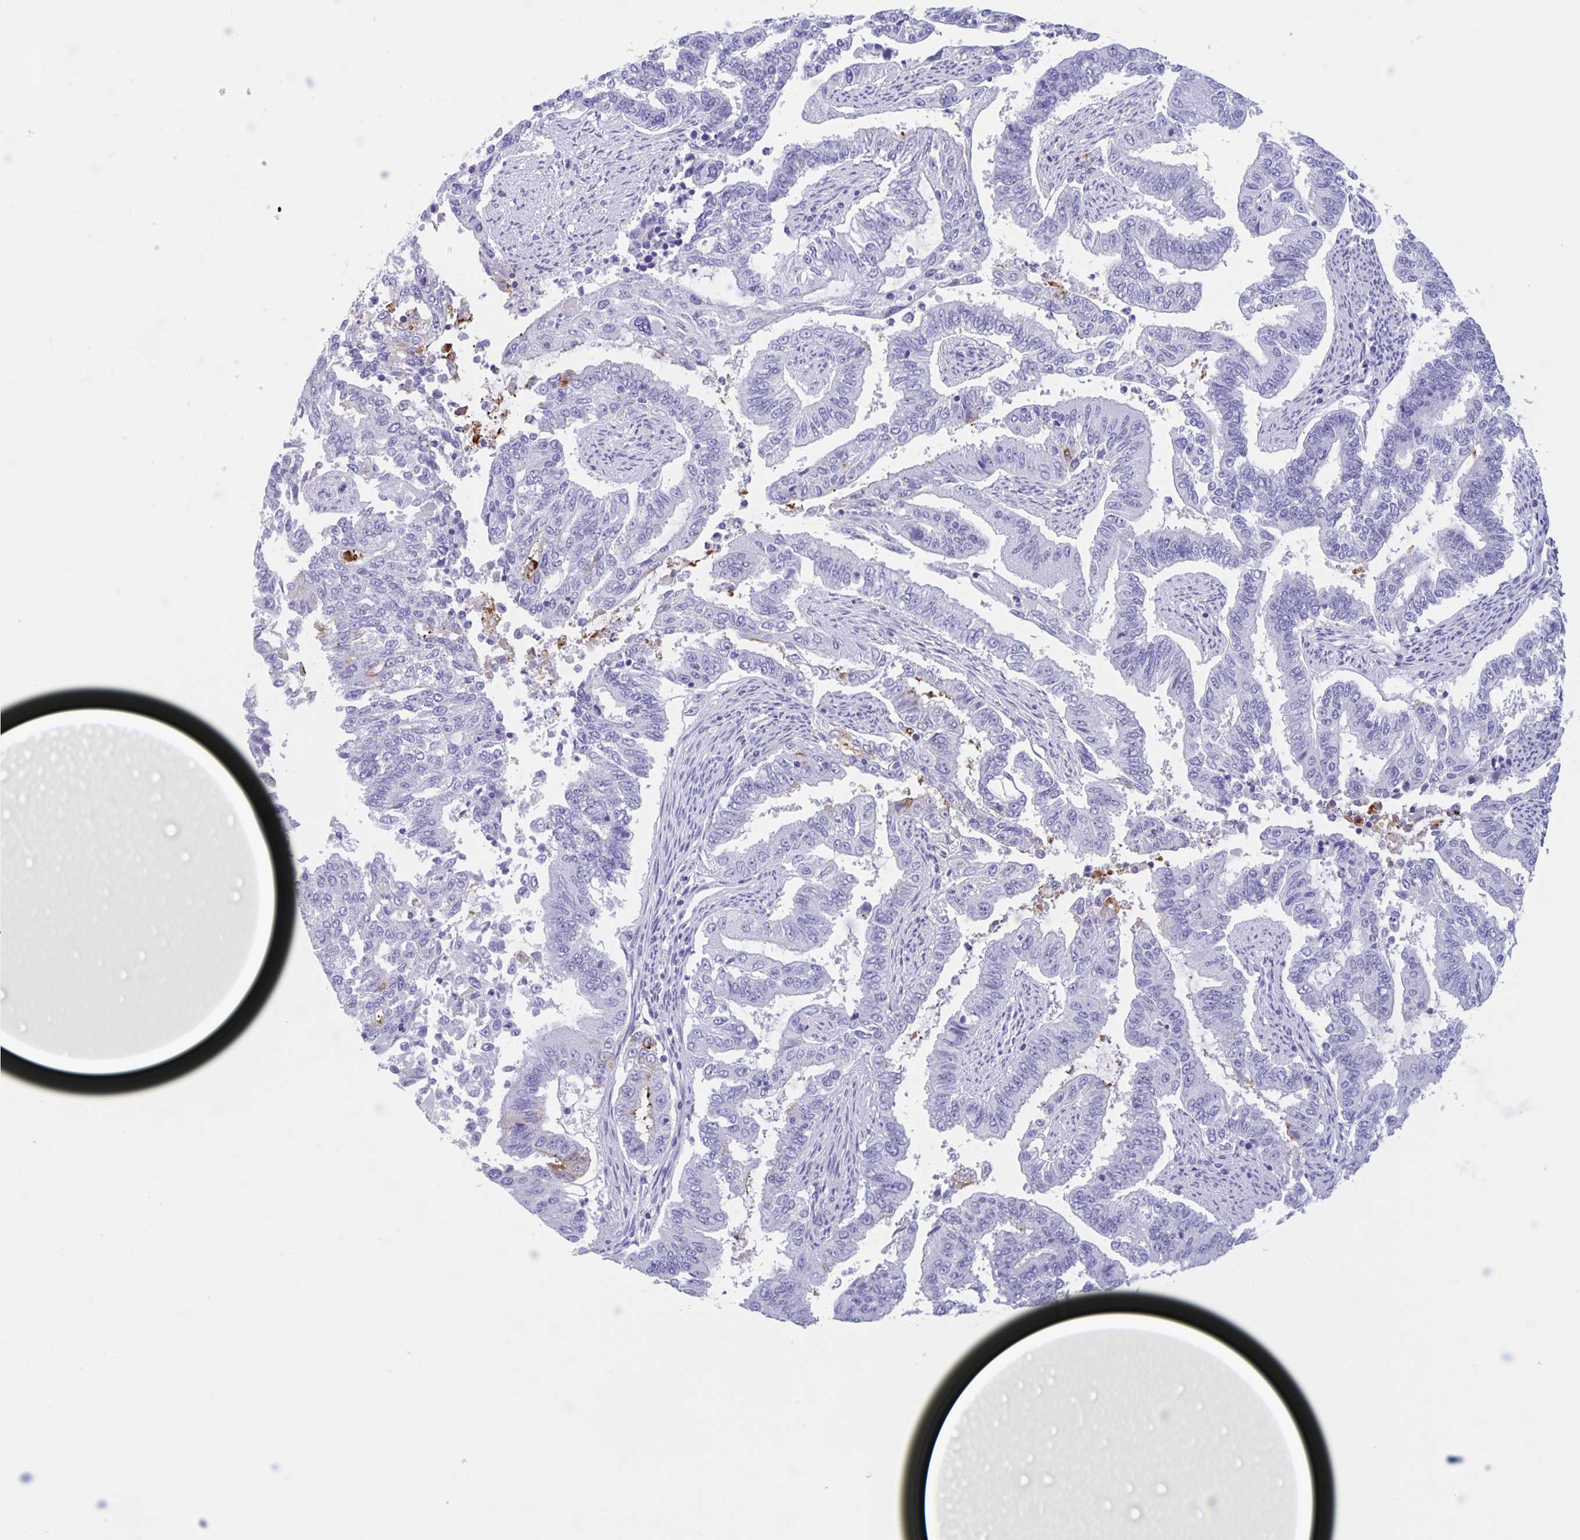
{"staining": {"intensity": "negative", "quantity": "none", "location": "none"}, "tissue": "endometrial cancer", "cell_type": "Tumor cells", "image_type": "cancer", "snomed": [{"axis": "morphology", "description": "Adenocarcinoma, NOS"}, {"axis": "topography", "description": "Uterus"}], "caption": "Human endometrial cancer stained for a protein using IHC exhibits no expression in tumor cells.", "gene": "DMBT1", "patient": {"sex": "female", "age": 59}}